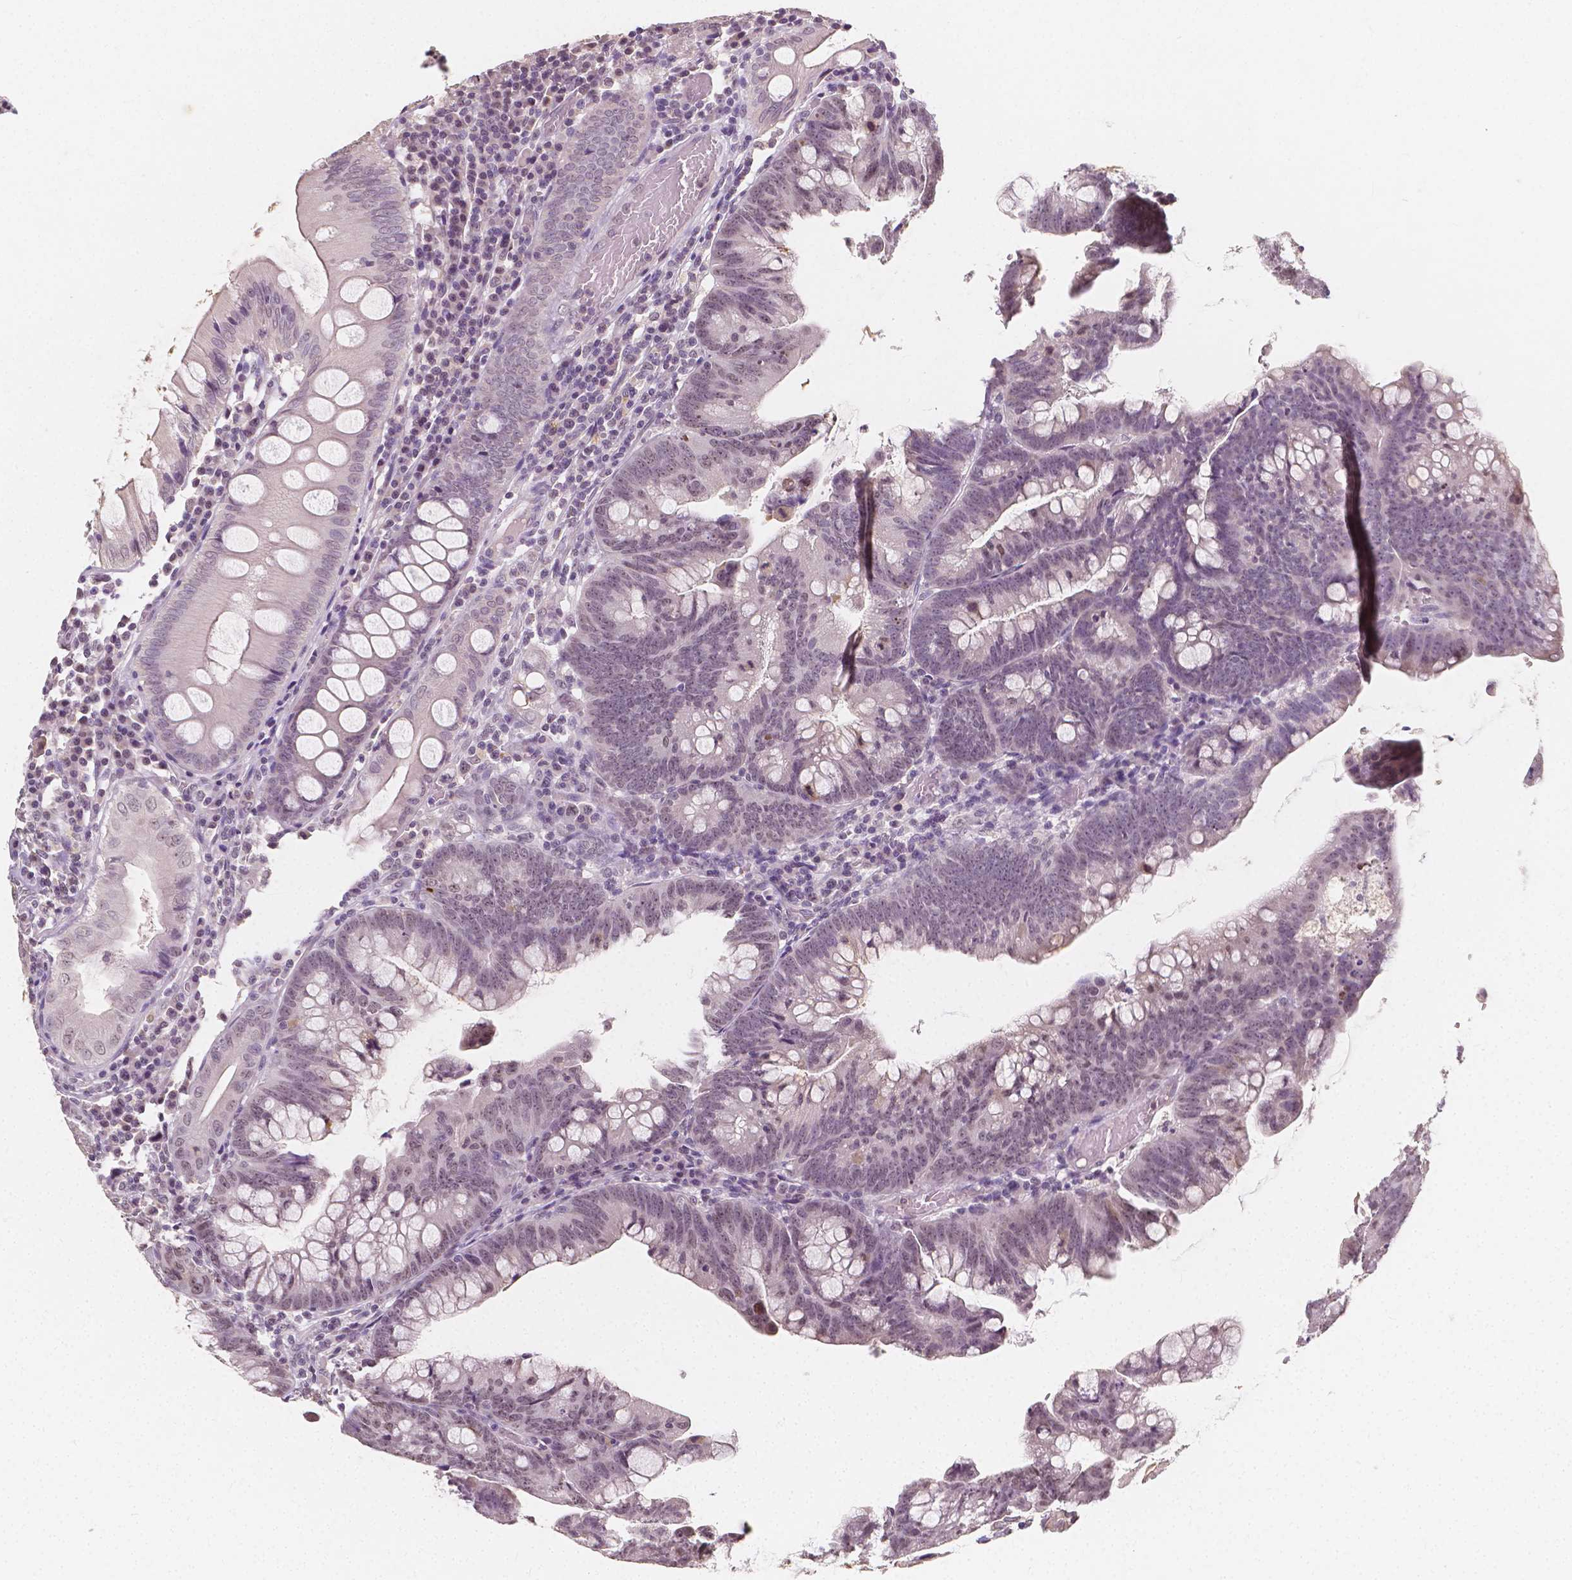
{"staining": {"intensity": "weak", "quantity": "25%-75%", "location": "nuclear"}, "tissue": "colorectal cancer", "cell_type": "Tumor cells", "image_type": "cancer", "snomed": [{"axis": "morphology", "description": "Adenocarcinoma, NOS"}, {"axis": "topography", "description": "Colon"}], "caption": "The micrograph demonstrates staining of colorectal cancer (adenocarcinoma), revealing weak nuclear protein expression (brown color) within tumor cells. (IHC, brightfield microscopy, high magnification).", "gene": "NOLC1", "patient": {"sex": "male", "age": 62}}